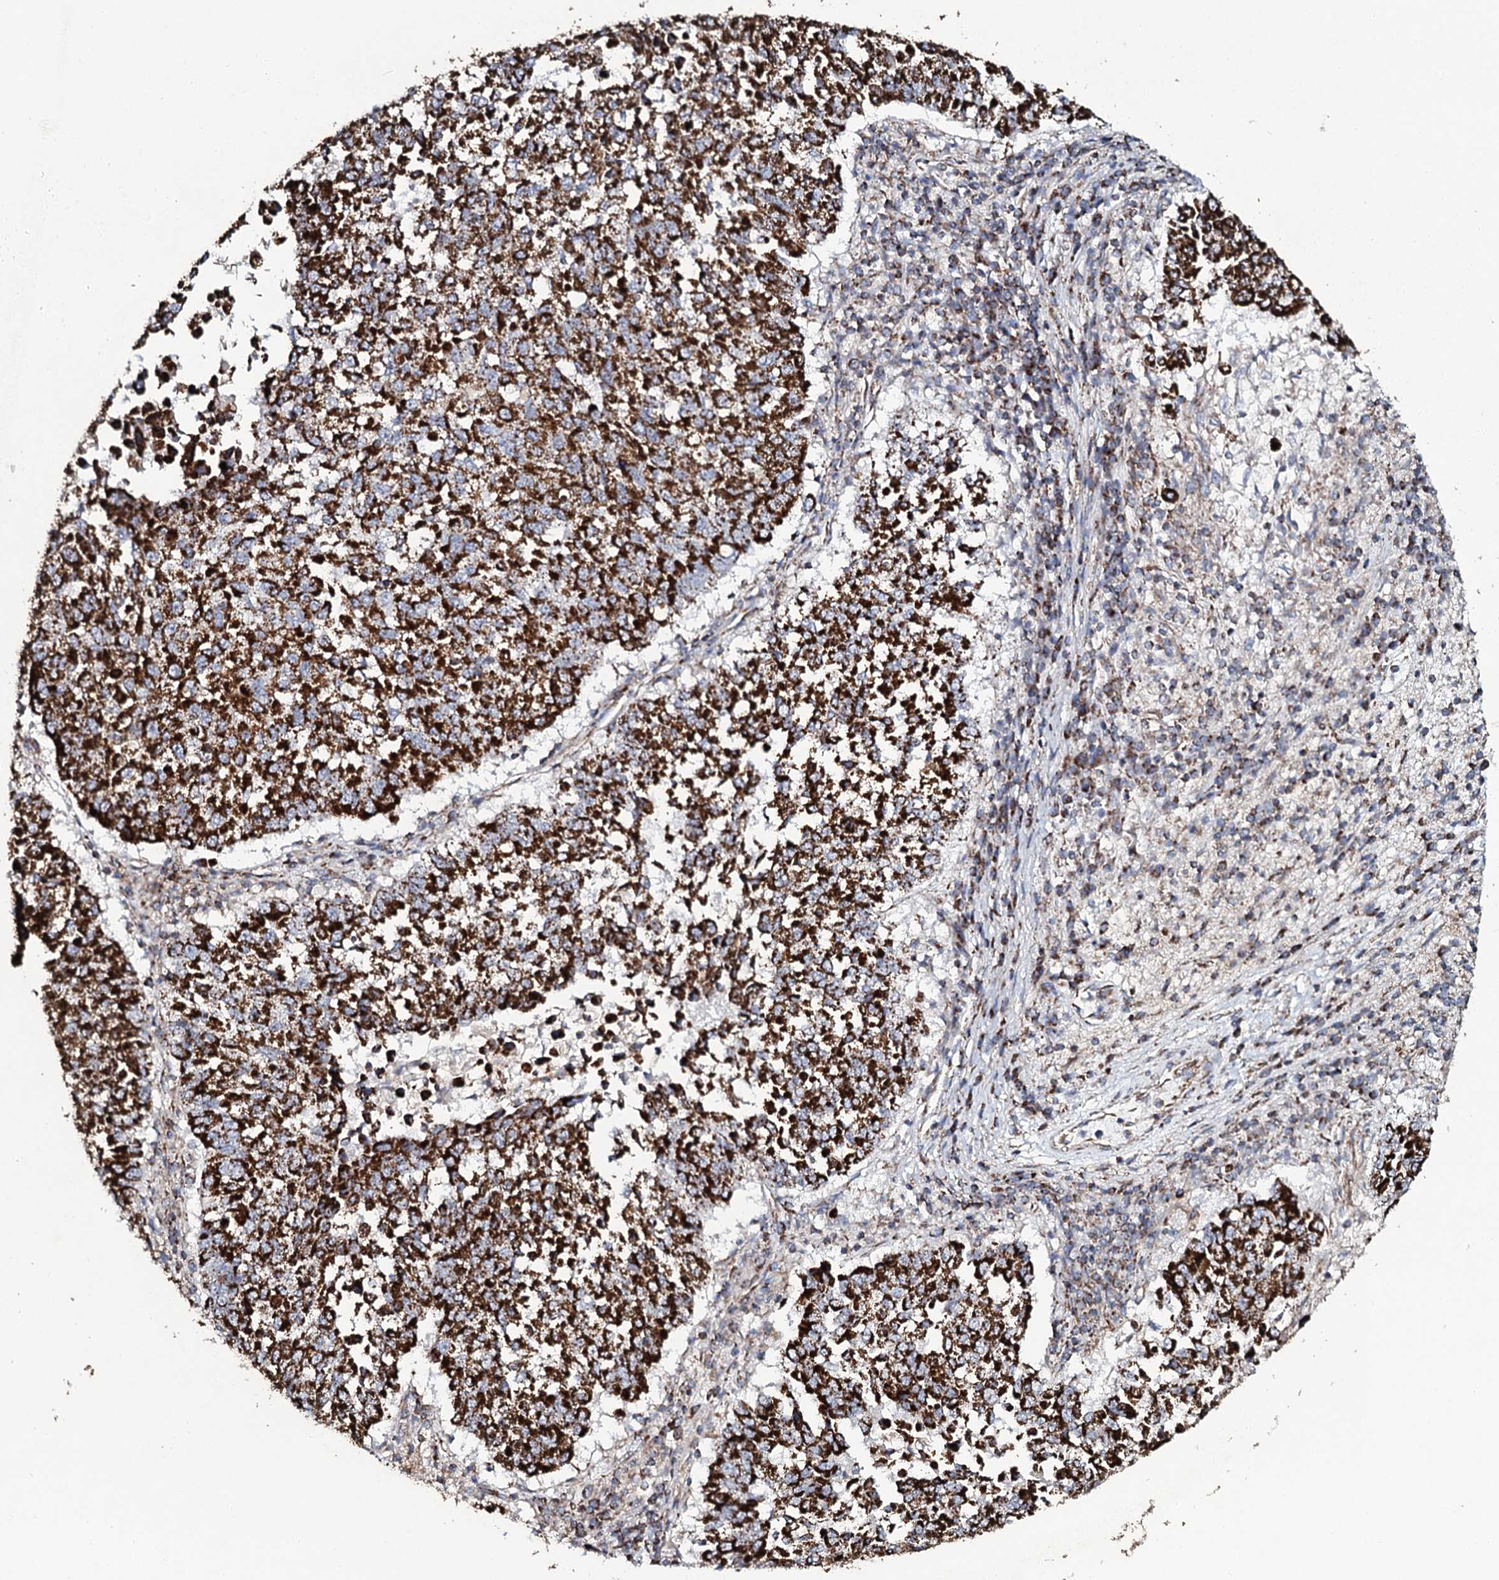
{"staining": {"intensity": "strong", "quantity": ">75%", "location": "cytoplasmic/membranous"}, "tissue": "lung cancer", "cell_type": "Tumor cells", "image_type": "cancer", "snomed": [{"axis": "morphology", "description": "Squamous cell carcinoma, NOS"}, {"axis": "topography", "description": "Lung"}], "caption": "Squamous cell carcinoma (lung) was stained to show a protein in brown. There is high levels of strong cytoplasmic/membranous positivity in about >75% of tumor cells. The staining is performed using DAB brown chromogen to label protein expression. The nuclei are counter-stained blue using hematoxylin.", "gene": "EVC2", "patient": {"sex": "male", "age": 73}}